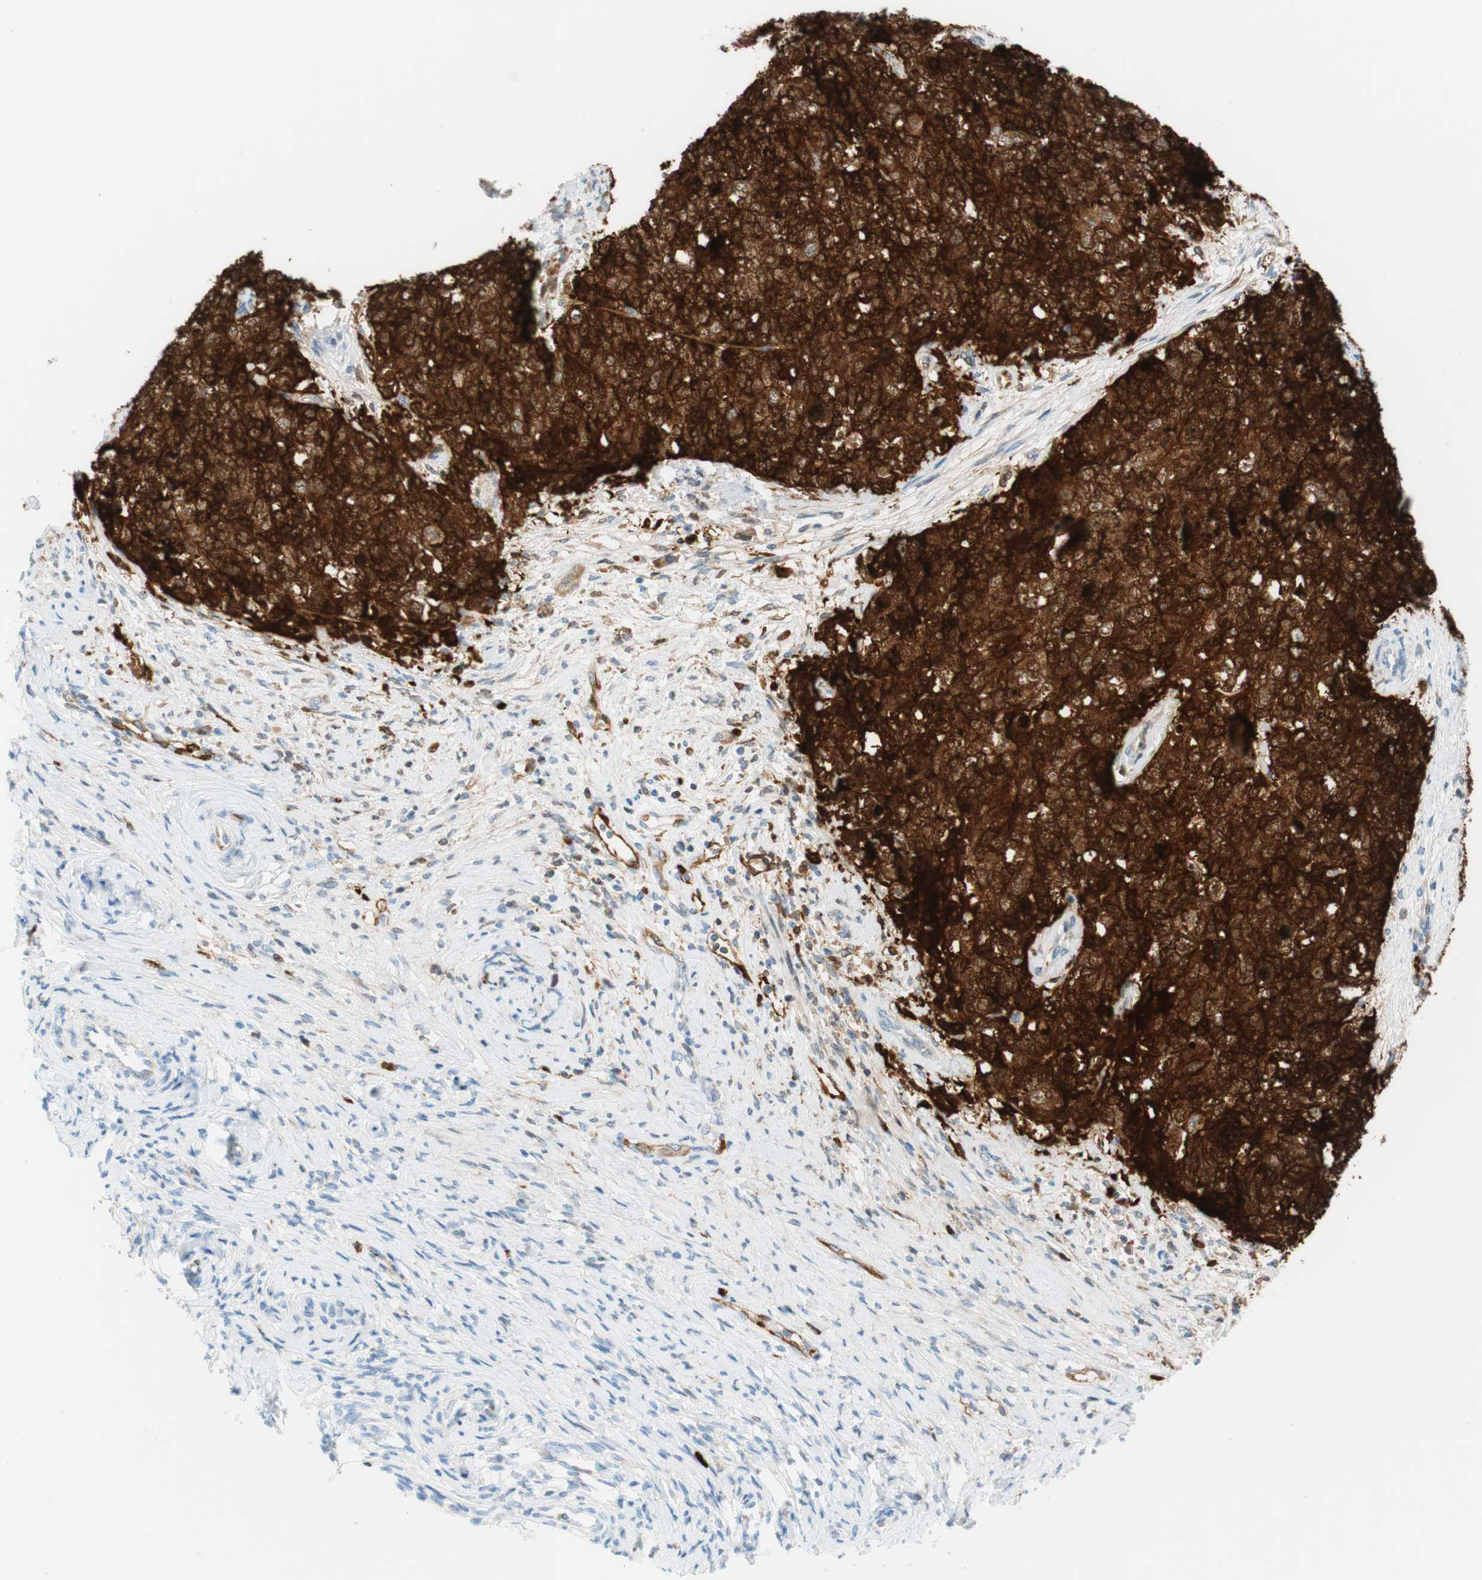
{"staining": {"intensity": "strong", "quantity": ">75%", "location": "cytoplasmic/membranous,nuclear"}, "tissue": "cervical cancer", "cell_type": "Tumor cells", "image_type": "cancer", "snomed": [{"axis": "morphology", "description": "Squamous cell carcinoma, NOS"}, {"axis": "topography", "description": "Cervix"}], "caption": "Approximately >75% of tumor cells in human cervical cancer (squamous cell carcinoma) exhibit strong cytoplasmic/membranous and nuclear protein expression as visualized by brown immunohistochemical staining.", "gene": "STMN1", "patient": {"sex": "female", "age": 63}}